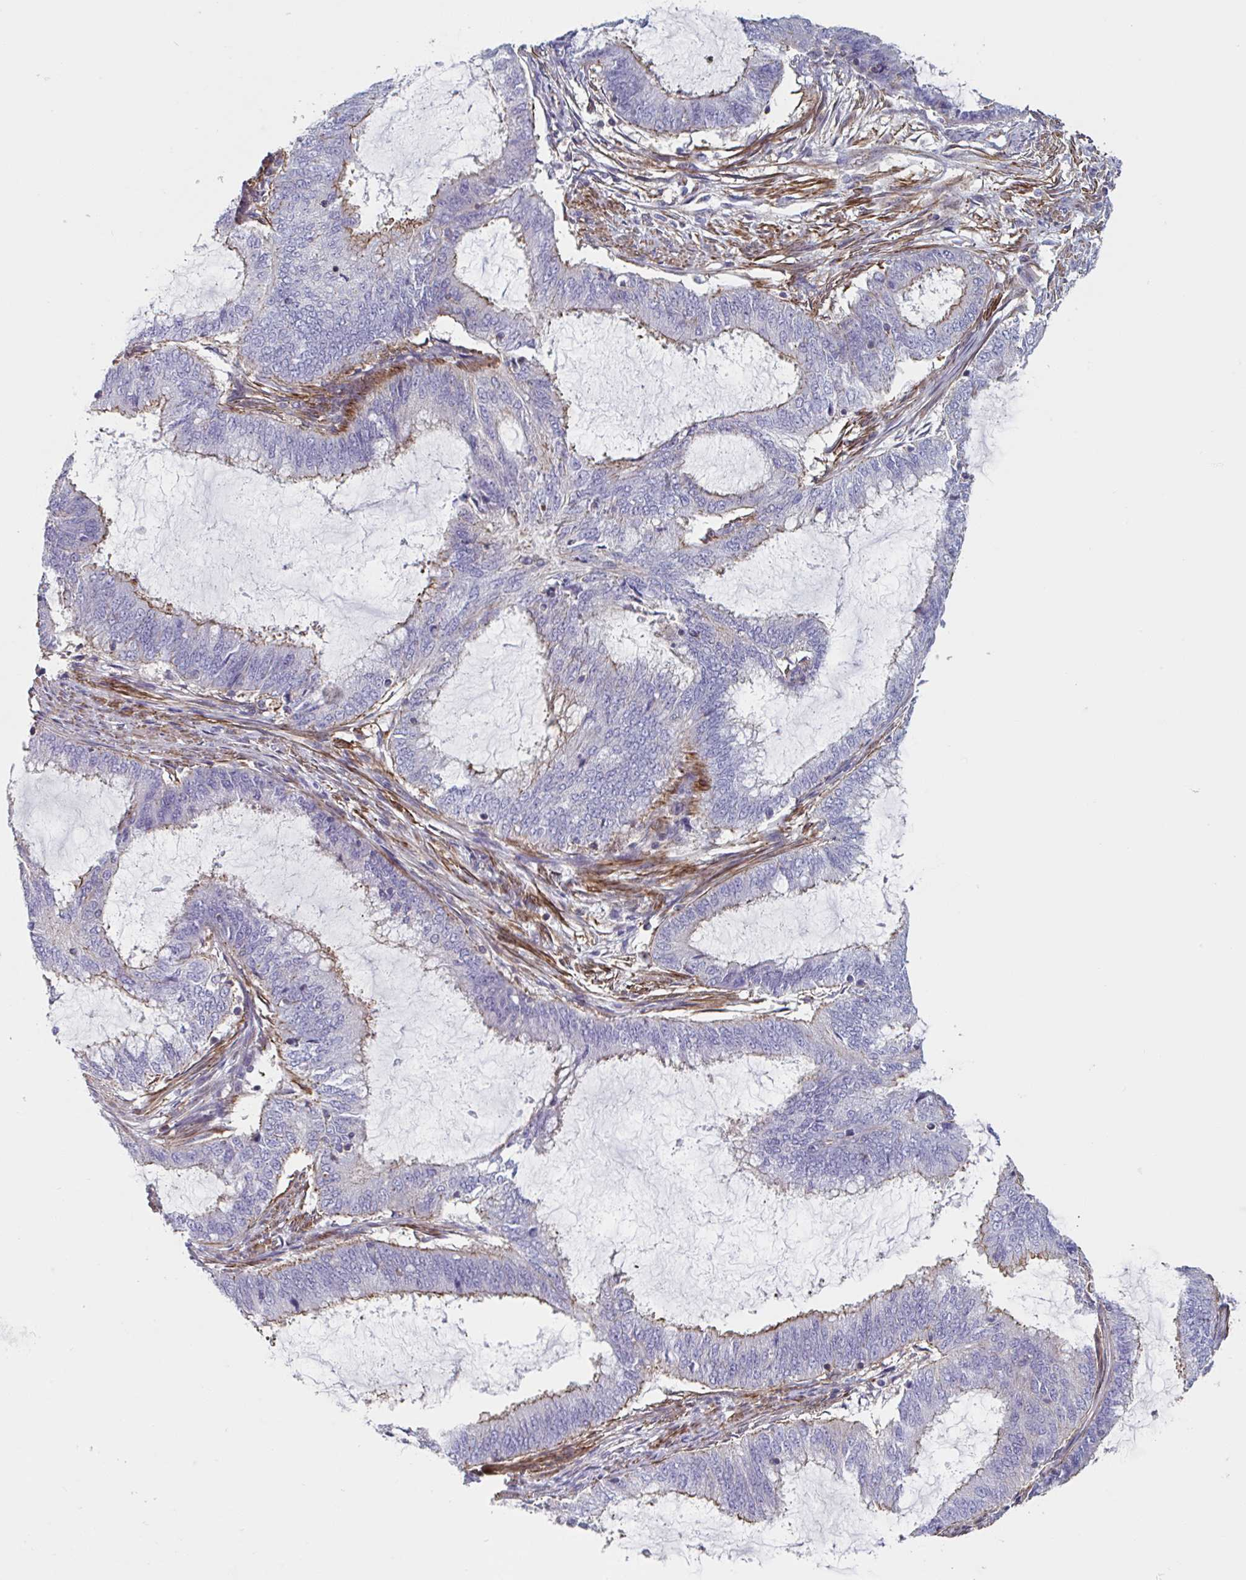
{"staining": {"intensity": "weak", "quantity": "25%-75%", "location": "cytoplasmic/membranous"}, "tissue": "endometrial cancer", "cell_type": "Tumor cells", "image_type": "cancer", "snomed": [{"axis": "morphology", "description": "Adenocarcinoma, NOS"}, {"axis": "topography", "description": "Endometrium"}], "caption": "Immunohistochemistry (IHC) of human endometrial cancer (adenocarcinoma) displays low levels of weak cytoplasmic/membranous expression in approximately 25%-75% of tumor cells.", "gene": "SHISA7", "patient": {"sex": "female", "age": 51}}